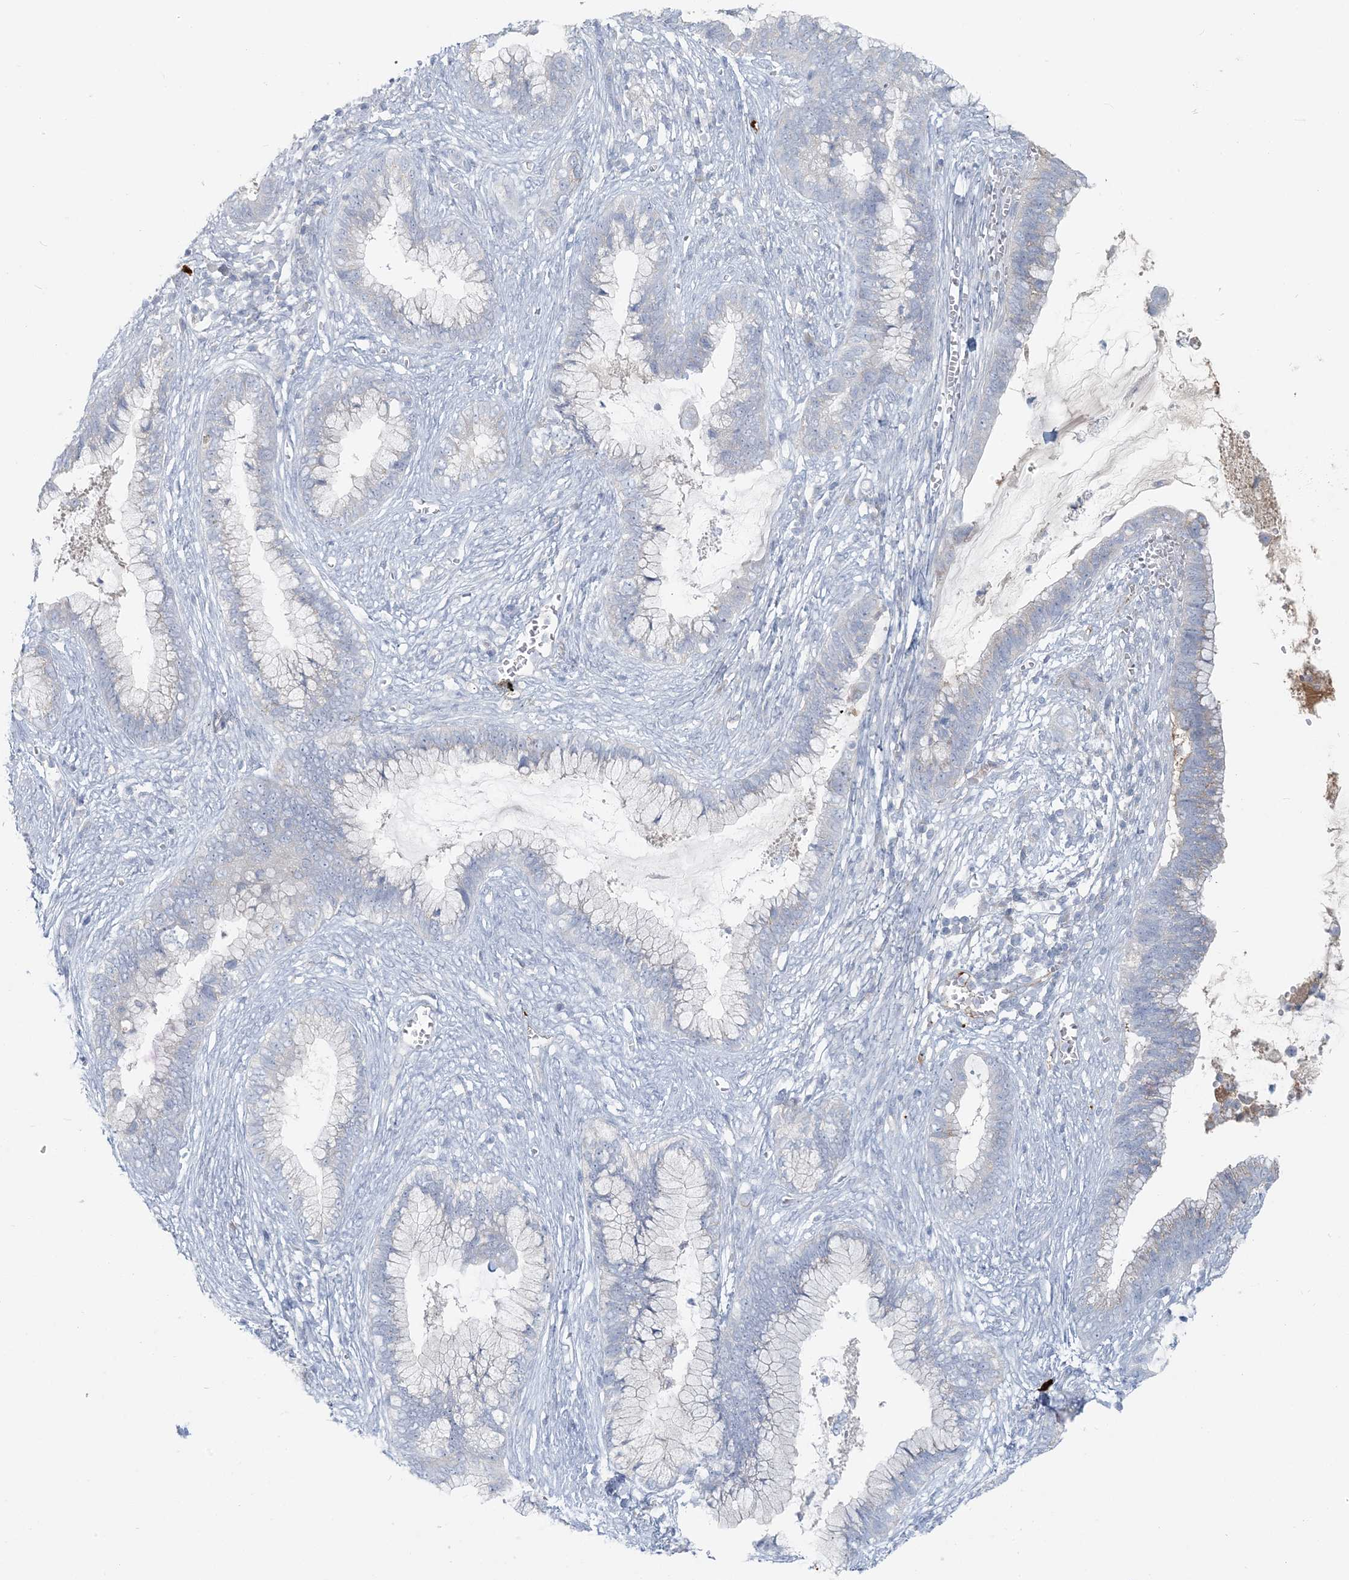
{"staining": {"intensity": "negative", "quantity": "none", "location": "none"}, "tissue": "cervical cancer", "cell_type": "Tumor cells", "image_type": "cancer", "snomed": [{"axis": "morphology", "description": "Adenocarcinoma, NOS"}, {"axis": "topography", "description": "Cervix"}], "caption": "Immunohistochemistry (IHC) photomicrograph of human cervical cancer stained for a protein (brown), which shows no positivity in tumor cells.", "gene": "SCML1", "patient": {"sex": "female", "age": 44}}